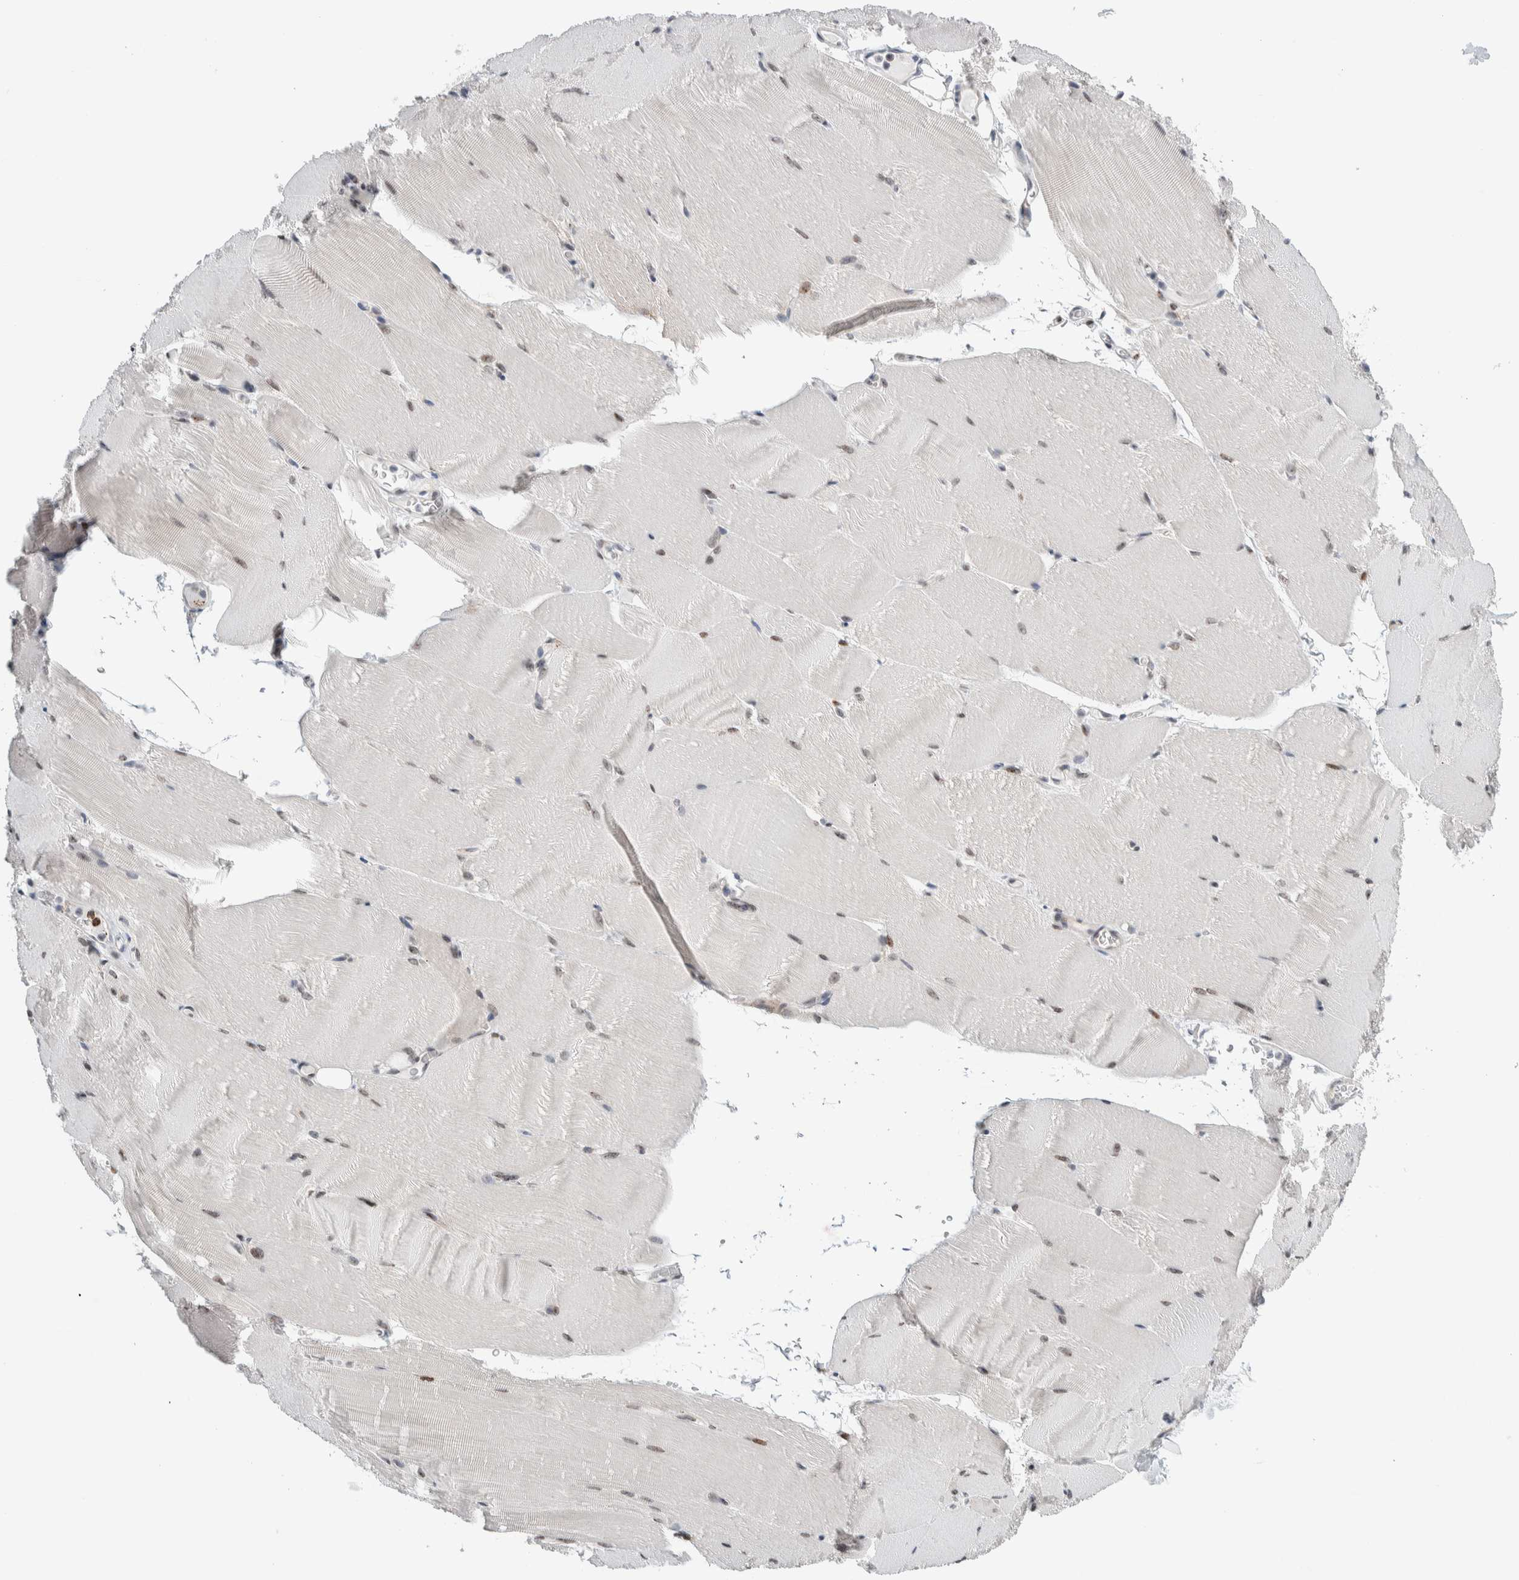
{"staining": {"intensity": "negative", "quantity": "none", "location": "none"}, "tissue": "skeletal muscle", "cell_type": "Myocytes", "image_type": "normal", "snomed": [{"axis": "morphology", "description": "Normal tissue, NOS"}, {"axis": "topography", "description": "Skeletal muscle"}, {"axis": "topography", "description": "Parathyroid gland"}], "caption": "A high-resolution image shows immunohistochemistry (IHC) staining of unremarkable skeletal muscle, which reveals no significant positivity in myocytes. (DAB immunohistochemistry visualized using brightfield microscopy, high magnification).", "gene": "NEUROD1", "patient": {"sex": "female", "age": 37}}